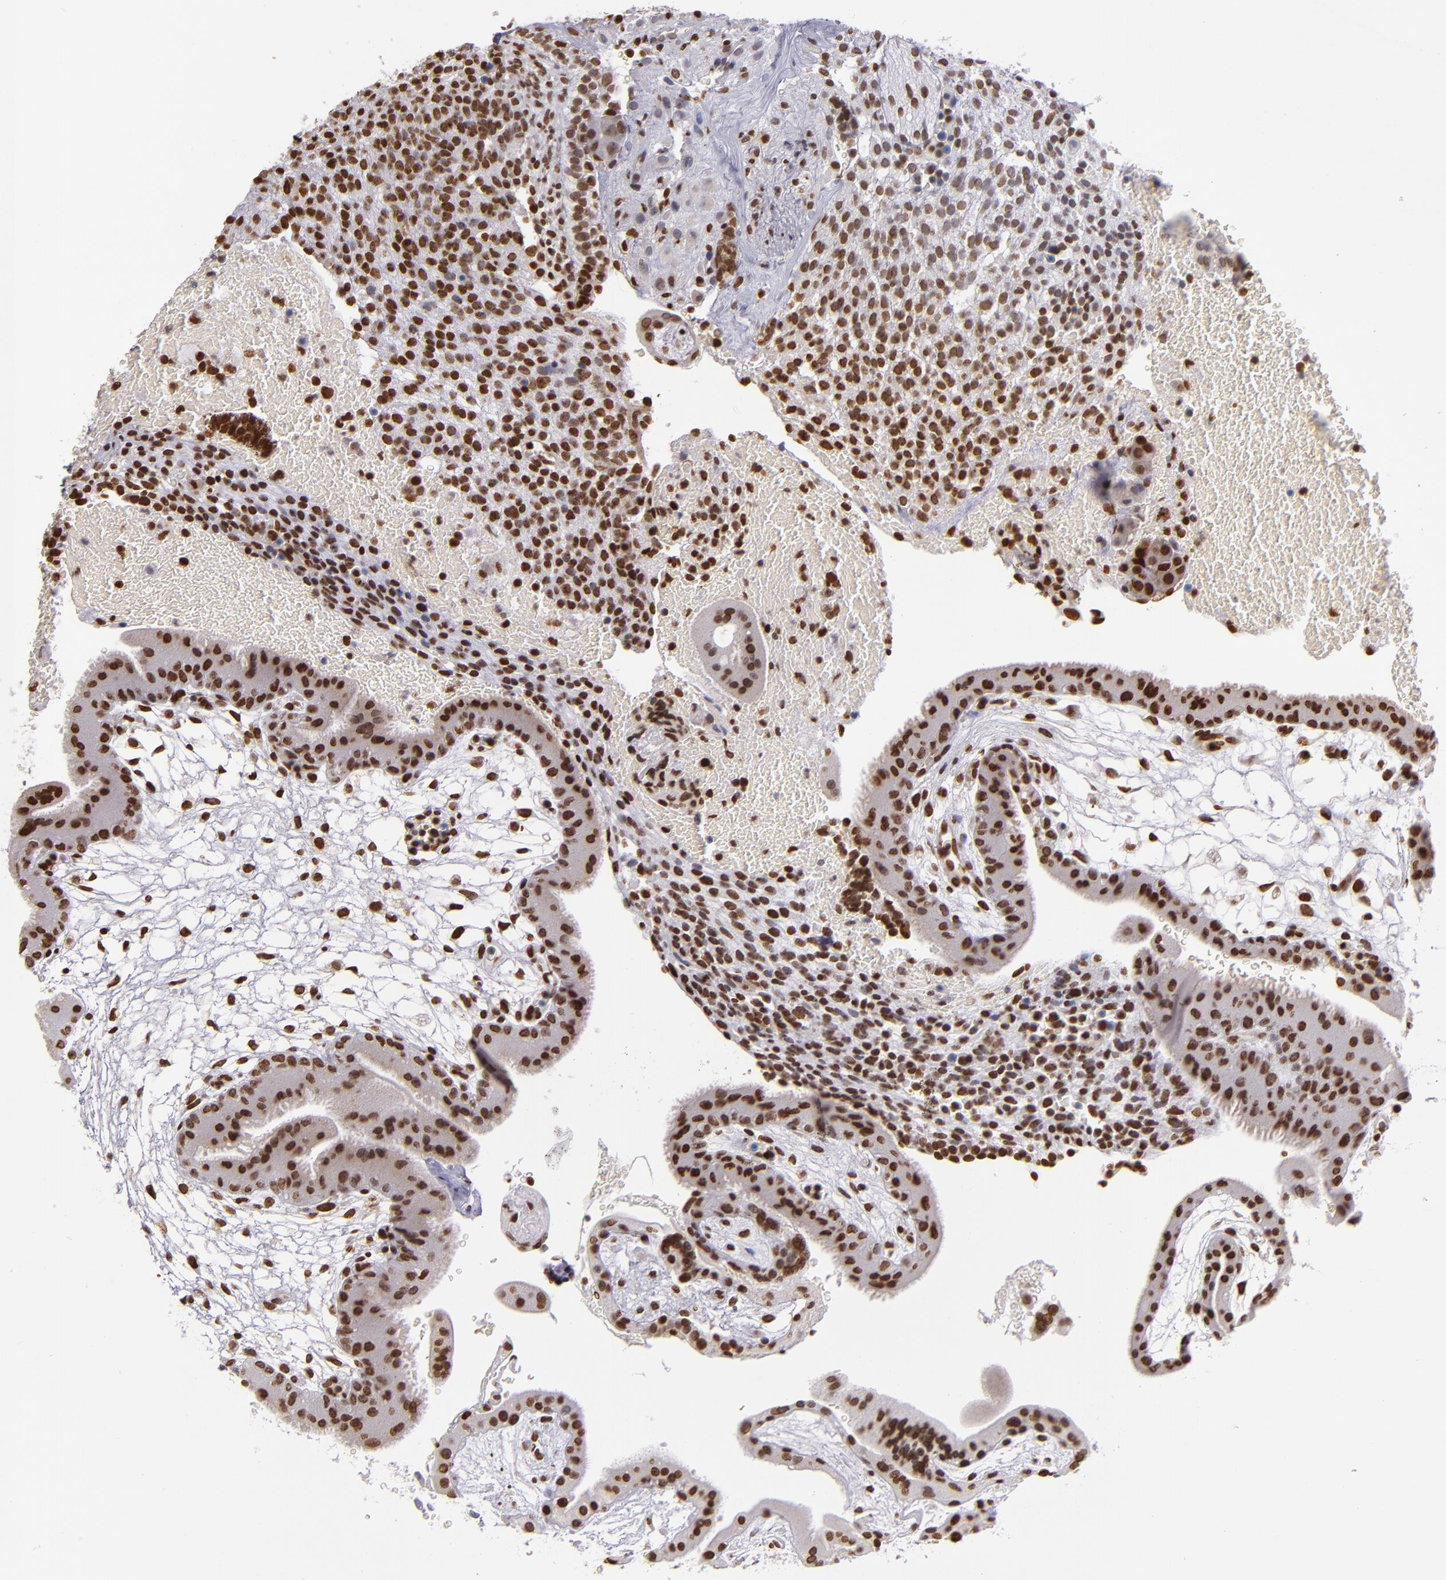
{"staining": {"intensity": "strong", "quantity": ">75%", "location": "nuclear"}, "tissue": "placenta", "cell_type": "Decidual cells", "image_type": "normal", "snomed": [{"axis": "morphology", "description": "Normal tissue, NOS"}, {"axis": "topography", "description": "Placenta"}], "caption": "This is a photomicrograph of immunohistochemistry (IHC) staining of normal placenta, which shows strong staining in the nuclear of decidual cells.", "gene": "CDKL5", "patient": {"sex": "female", "age": 19}}